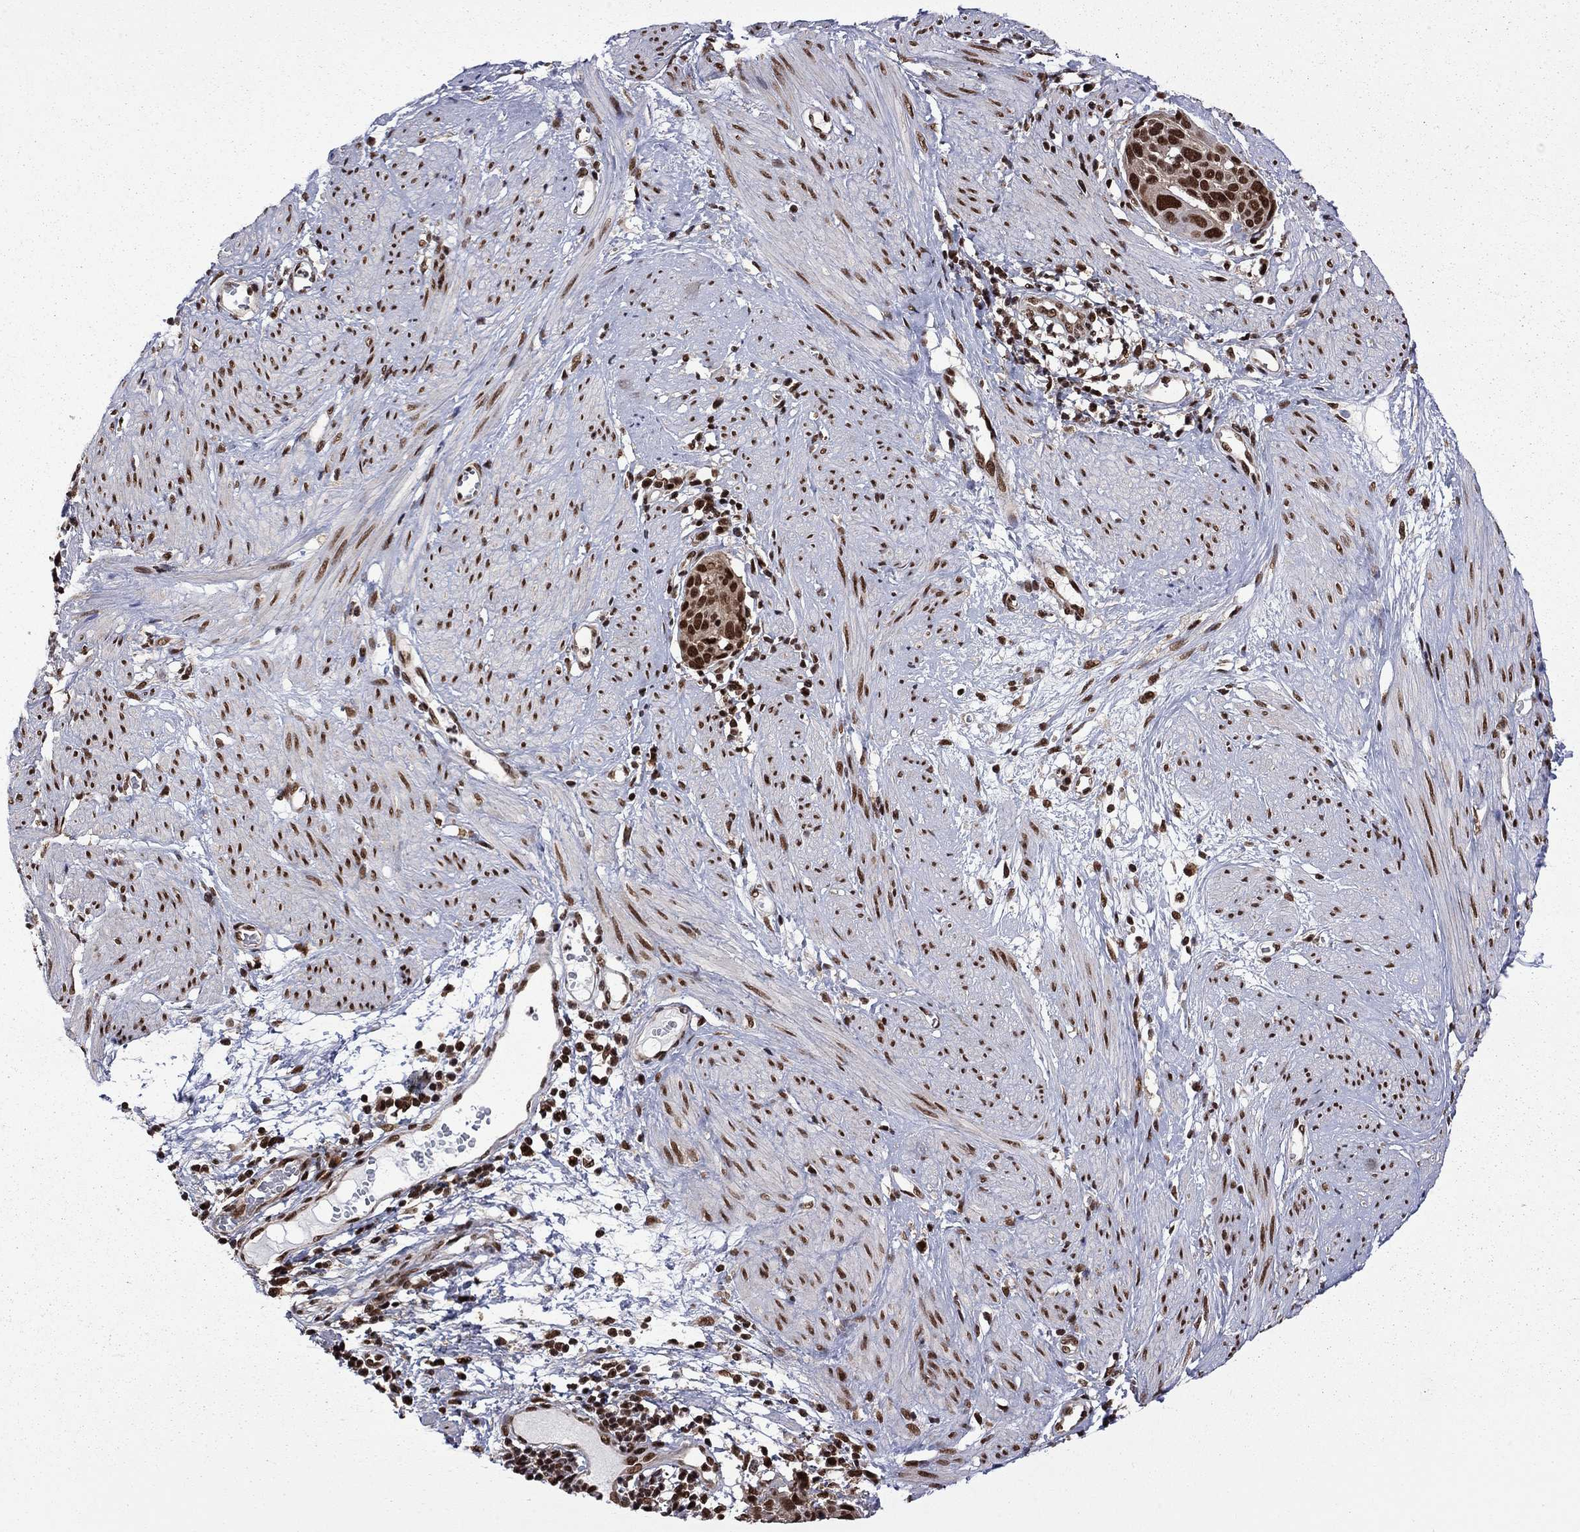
{"staining": {"intensity": "strong", "quantity": ">75%", "location": "nuclear"}, "tissue": "cervical cancer", "cell_type": "Tumor cells", "image_type": "cancer", "snomed": [{"axis": "morphology", "description": "Squamous cell carcinoma, NOS"}, {"axis": "topography", "description": "Cervix"}], "caption": "Protein analysis of cervical cancer tissue shows strong nuclear expression in about >75% of tumor cells.", "gene": "MED25", "patient": {"sex": "female", "age": 39}}